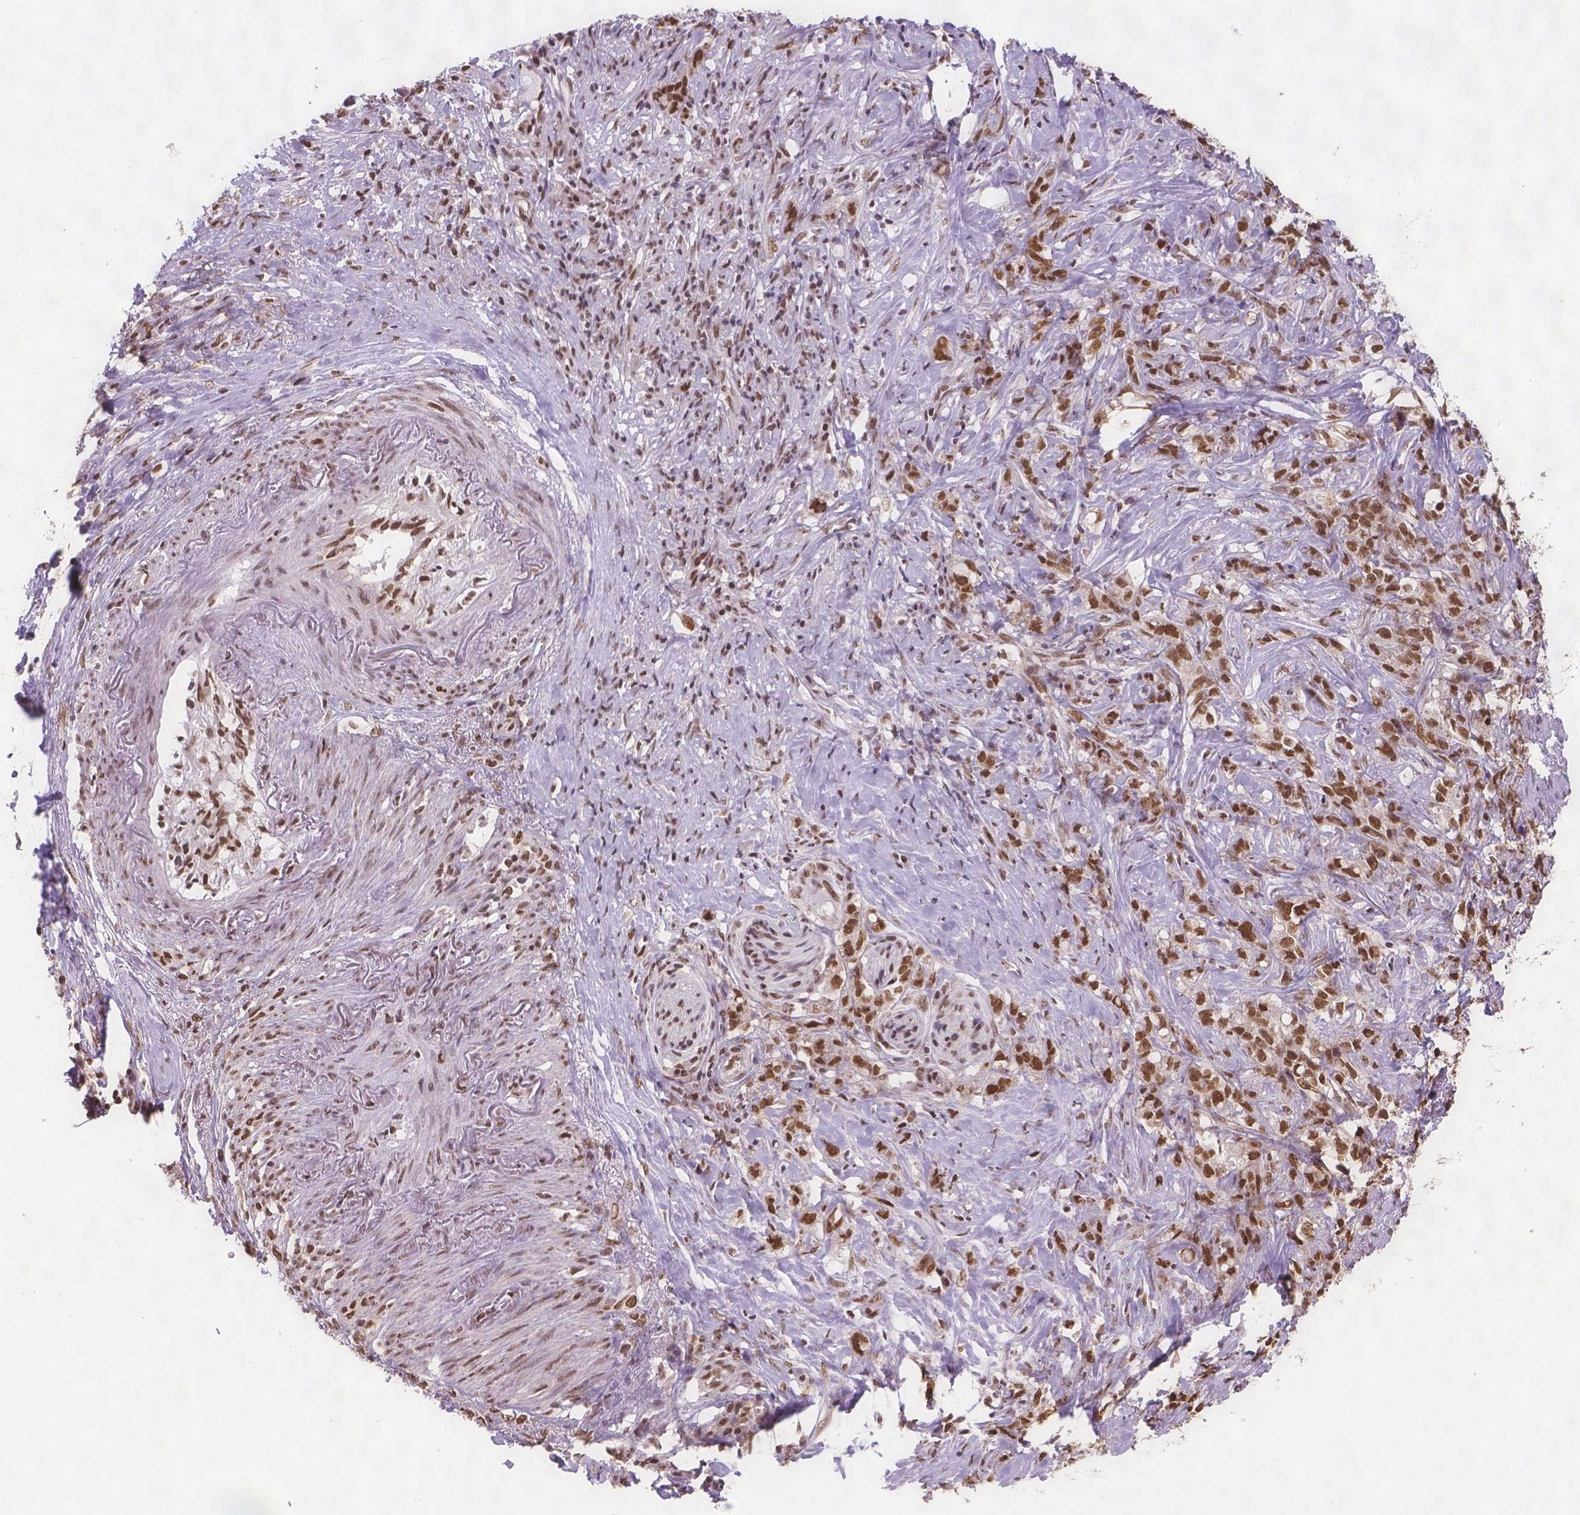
{"staining": {"intensity": "strong", "quantity": ">75%", "location": "nuclear"}, "tissue": "stomach cancer", "cell_type": "Tumor cells", "image_type": "cancer", "snomed": [{"axis": "morphology", "description": "Adenocarcinoma, NOS"}, {"axis": "topography", "description": "Stomach, lower"}], "caption": "Immunohistochemical staining of adenocarcinoma (stomach) shows strong nuclear protein staining in approximately >75% of tumor cells. The protein of interest is shown in brown color, while the nuclei are stained blue.", "gene": "FANCE", "patient": {"sex": "male", "age": 88}}